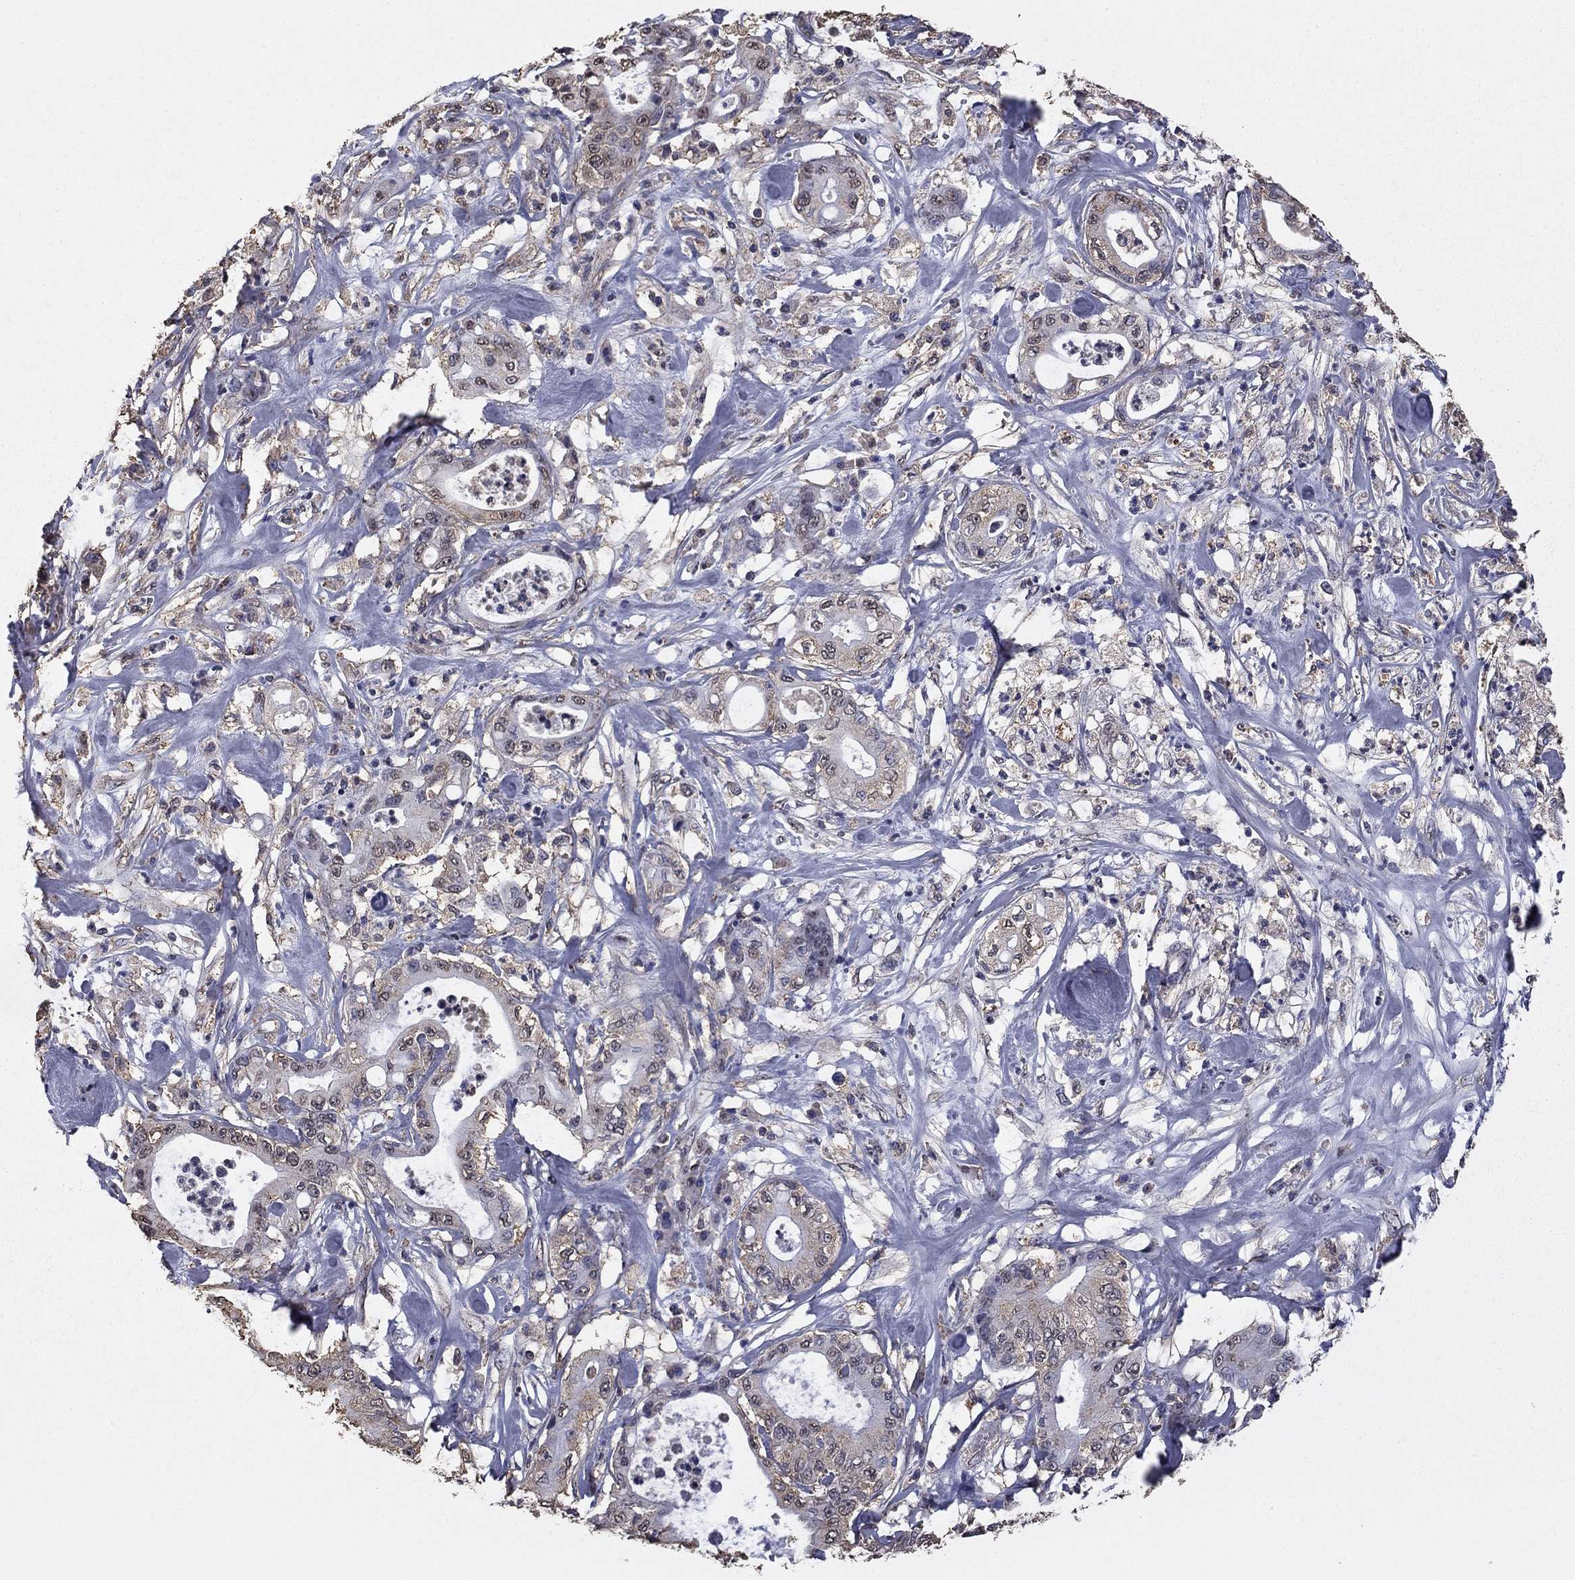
{"staining": {"intensity": "negative", "quantity": "none", "location": "none"}, "tissue": "pancreatic cancer", "cell_type": "Tumor cells", "image_type": "cancer", "snomed": [{"axis": "morphology", "description": "Adenocarcinoma, NOS"}, {"axis": "topography", "description": "Pancreas"}], "caption": "DAB (3,3'-diaminobenzidine) immunohistochemical staining of pancreatic cancer (adenocarcinoma) reveals no significant positivity in tumor cells.", "gene": "MFAP3L", "patient": {"sex": "male", "age": 71}}